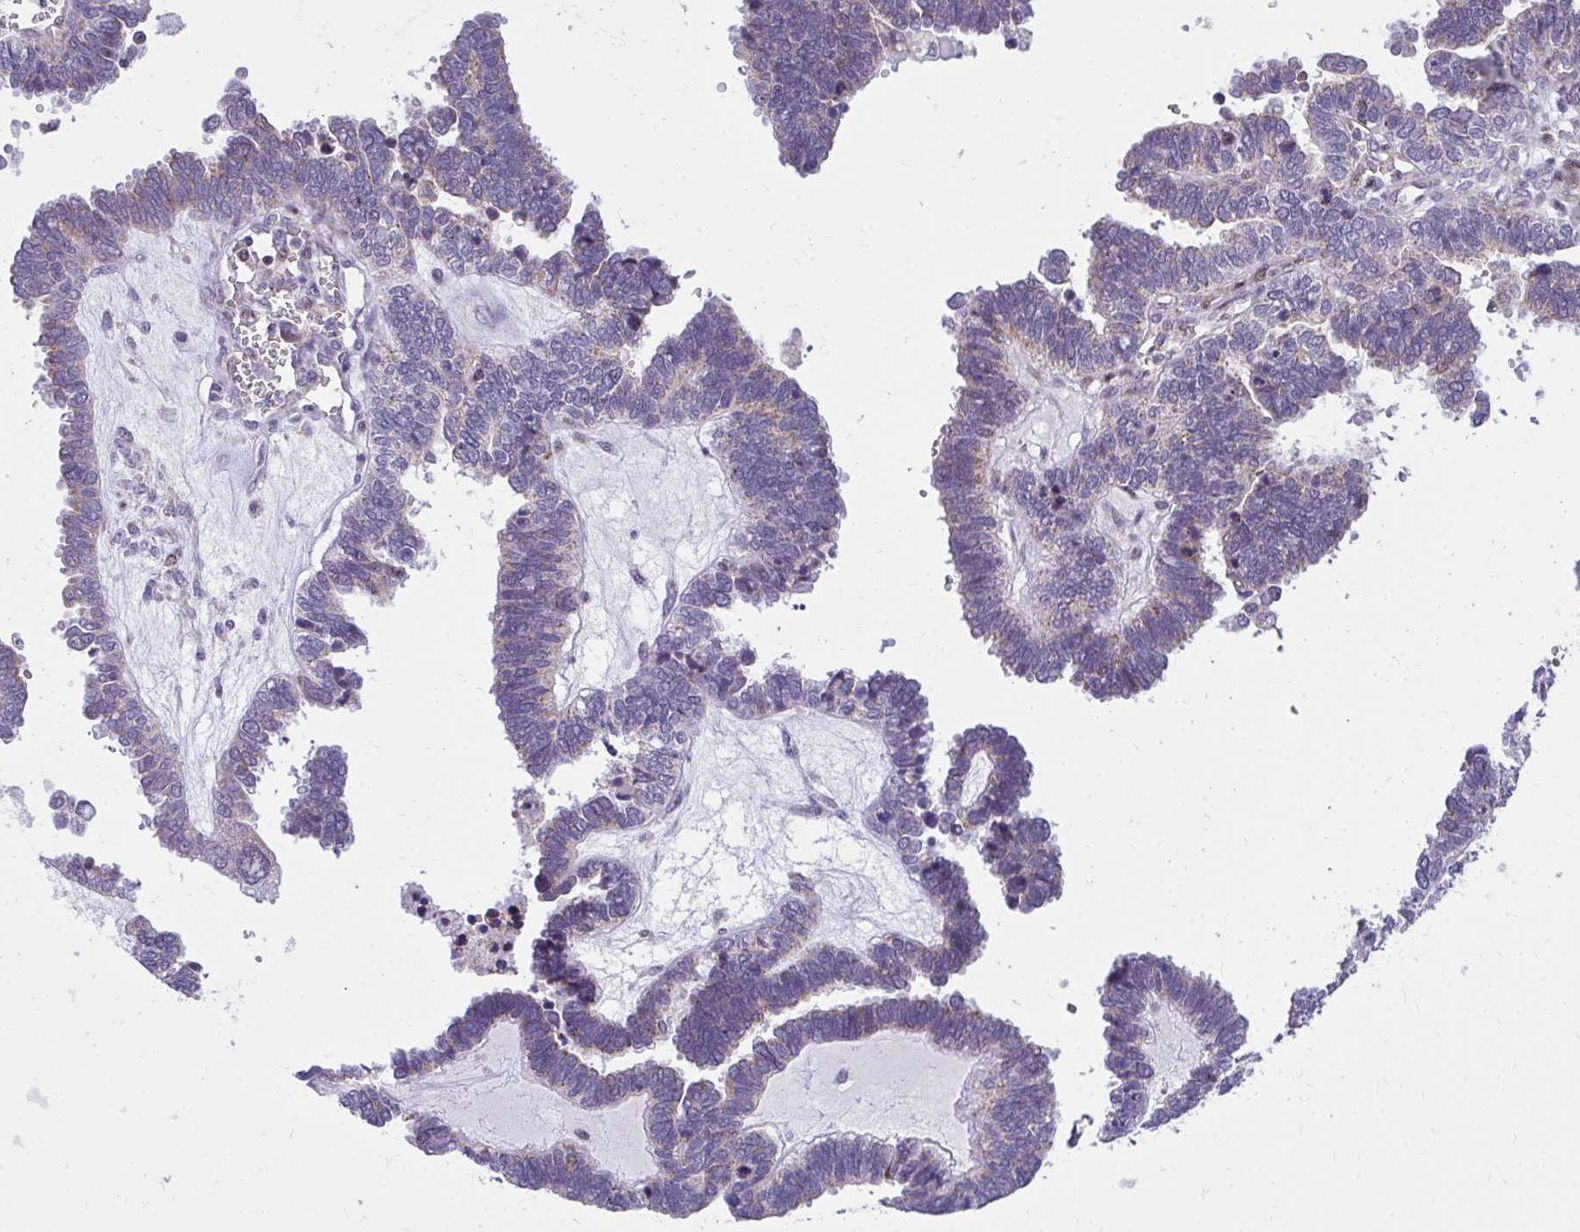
{"staining": {"intensity": "negative", "quantity": "none", "location": "none"}, "tissue": "ovarian cancer", "cell_type": "Tumor cells", "image_type": "cancer", "snomed": [{"axis": "morphology", "description": "Cystadenocarcinoma, serous, NOS"}, {"axis": "topography", "description": "Ovary"}], "caption": "Tumor cells show no significant protein positivity in ovarian cancer (serous cystadenocarcinoma). (IHC, brightfield microscopy, high magnification).", "gene": "GPRIN3", "patient": {"sex": "female", "age": 51}}